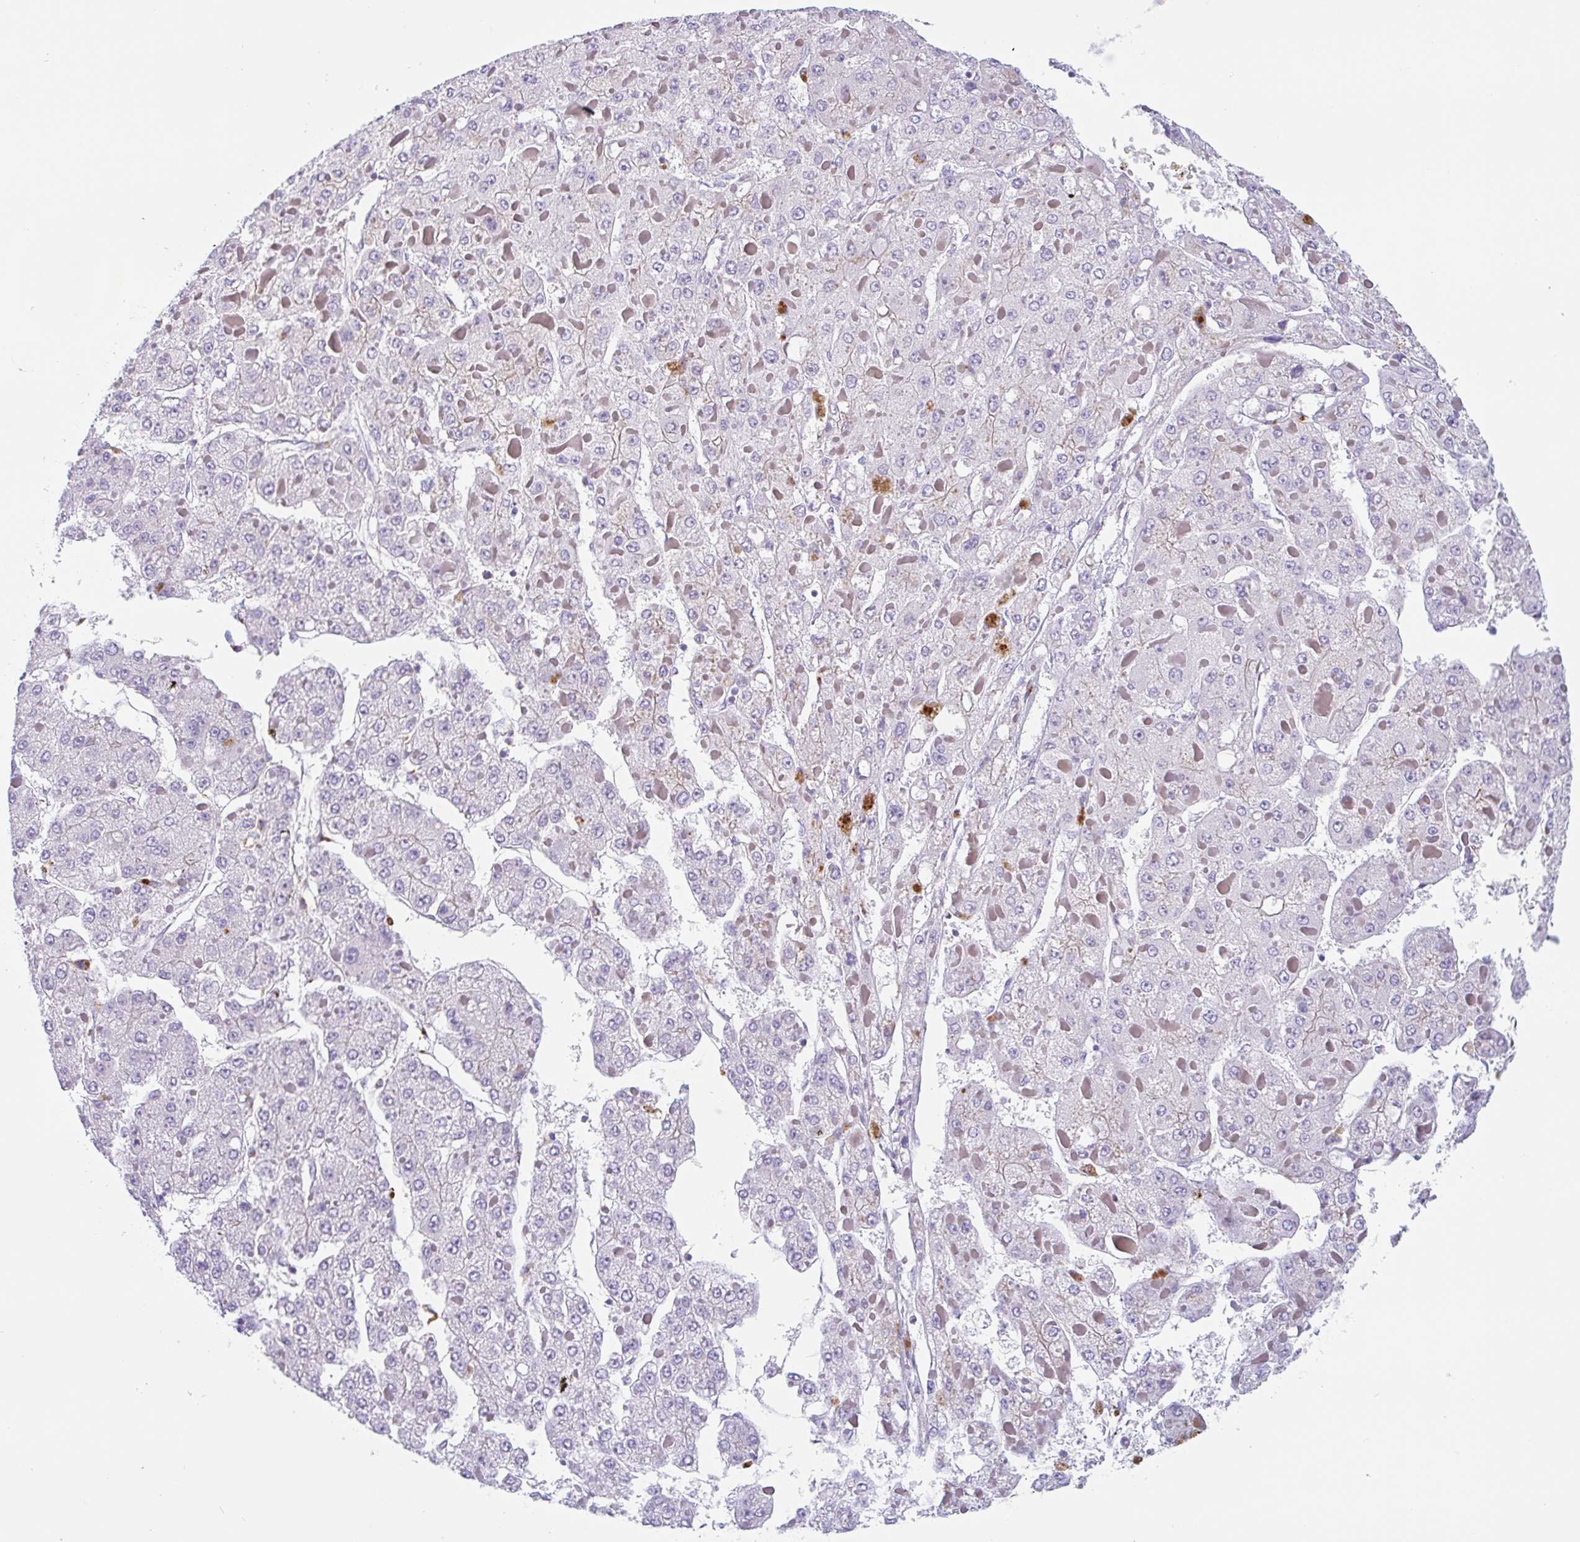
{"staining": {"intensity": "negative", "quantity": "none", "location": "none"}, "tissue": "liver cancer", "cell_type": "Tumor cells", "image_type": "cancer", "snomed": [{"axis": "morphology", "description": "Carcinoma, Hepatocellular, NOS"}, {"axis": "topography", "description": "Liver"}], "caption": "Liver hepatocellular carcinoma was stained to show a protein in brown. There is no significant expression in tumor cells. The staining is performed using DAB brown chromogen with nuclei counter-stained in using hematoxylin.", "gene": "LENG9", "patient": {"sex": "female", "age": 73}}